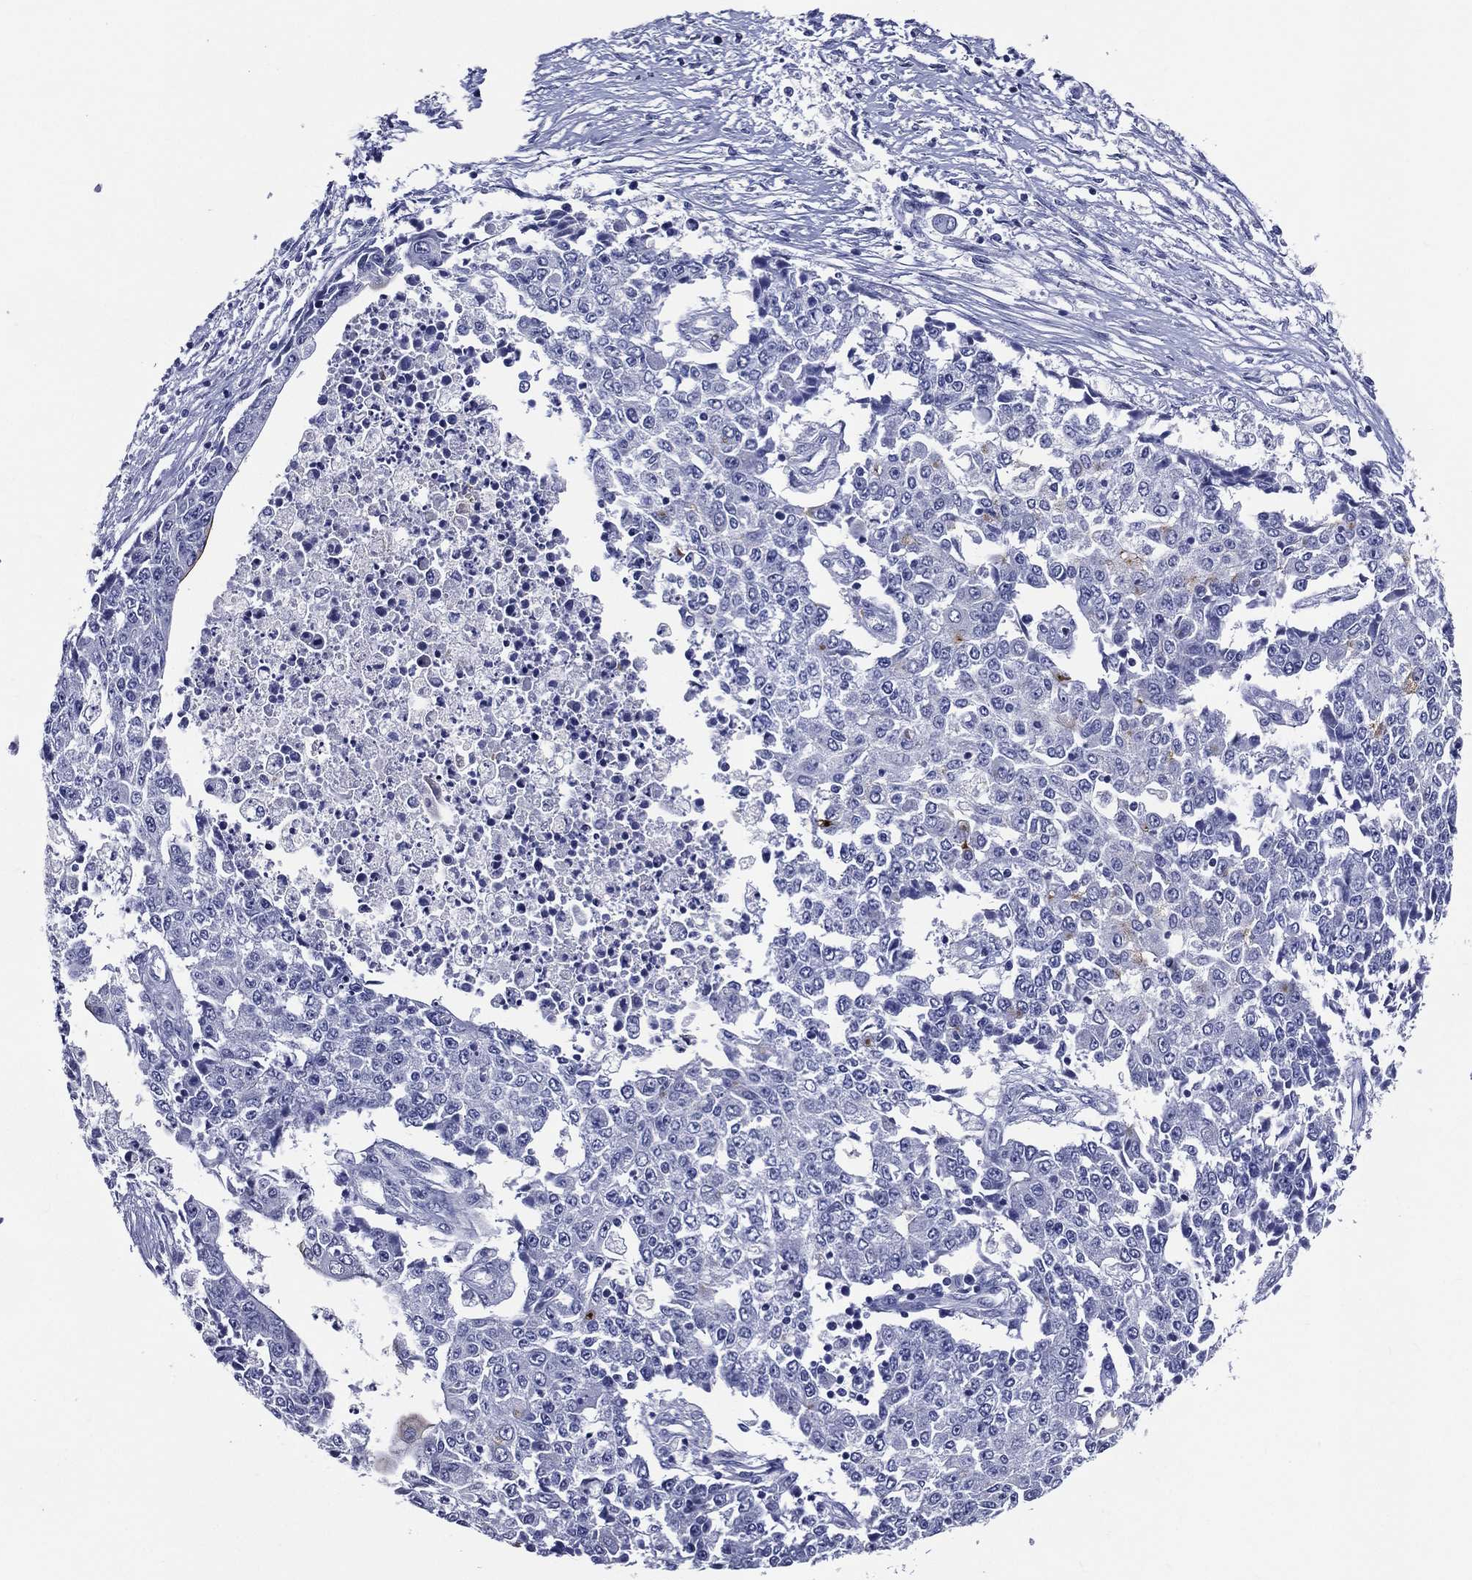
{"staining": {"intensity": "negative", "quantity": "none", "location": "none"}, "tissue": "ovarian cancer", "cell_type": "Tumor cells", "image_type": "cancer", "snomed": [{"axis": "morphology", "description": "Carcinoma, endometroid"}, {"axis": "topography", "description": "Ovary"}], "caption": "This is an immunohistochemistry (IHC) photomicrograph of human ovarian endometroid carcinoma. There is no positivity in tumor cells.", "gene": "ACE2", "patient": {"sex": "female", "age": 42}}